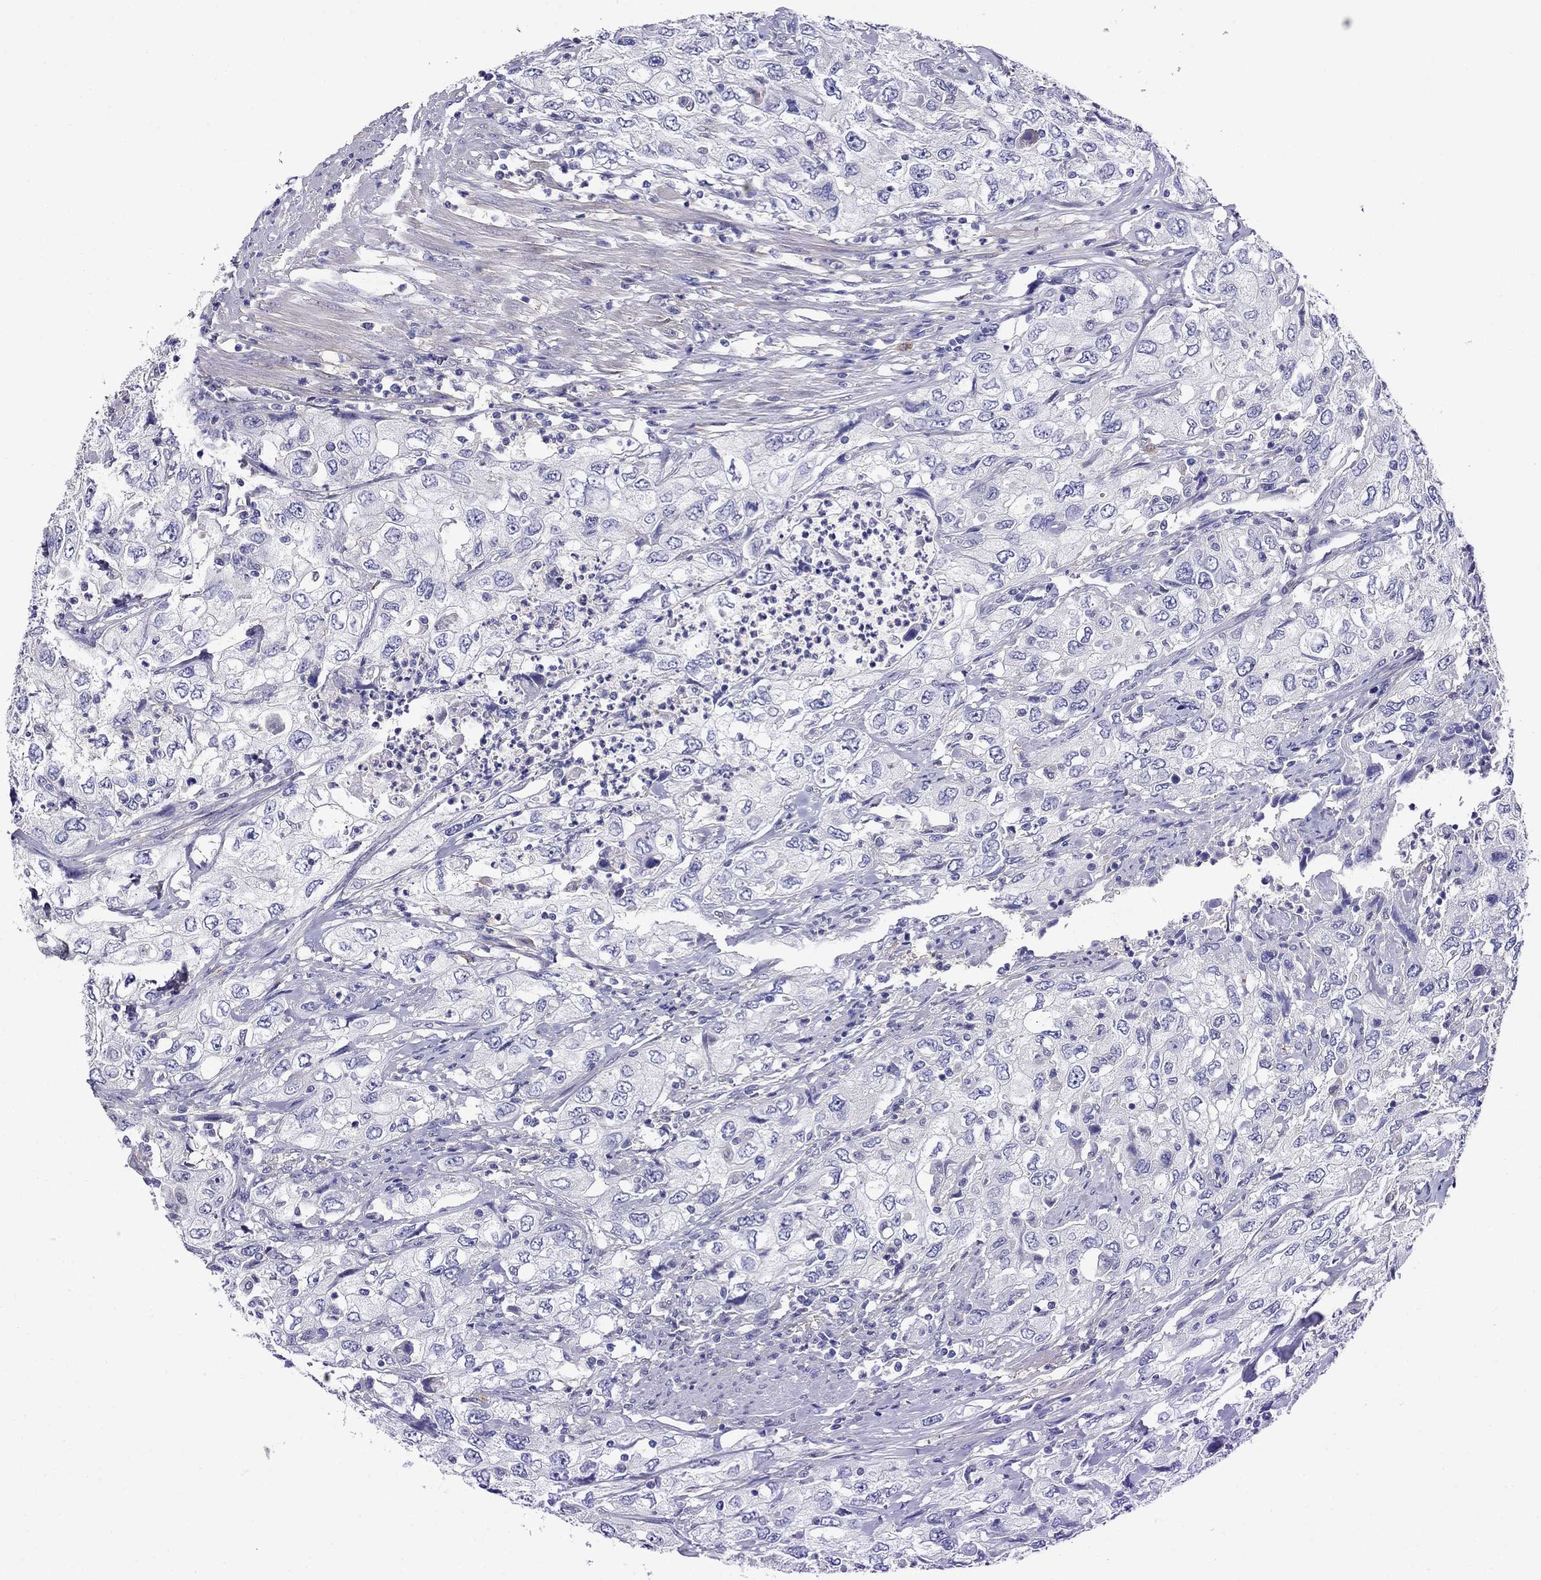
{"staining": {"intensity": "negative", "quantity": "none", "location": "none"}, "tissue": "urothelial cancer", "cell_type": "Tumor cells", "image_type": "cancer", "snomed": [{"axis": "morphology", "description": "Urothelial carcinoma, High grade"}, {"axis": "topography", "description": "Urinary bladder"}], "caption": "This photomicrograph is of urothelial carcinoma (high-grade) stained with immunohistochemistry (IHC) to label a protein in brown with the nuclei are counter-stained blue. There is no expression in tumor cells.", "gene": "SCG2", "patient": {"sex": "male", "age": 76}}